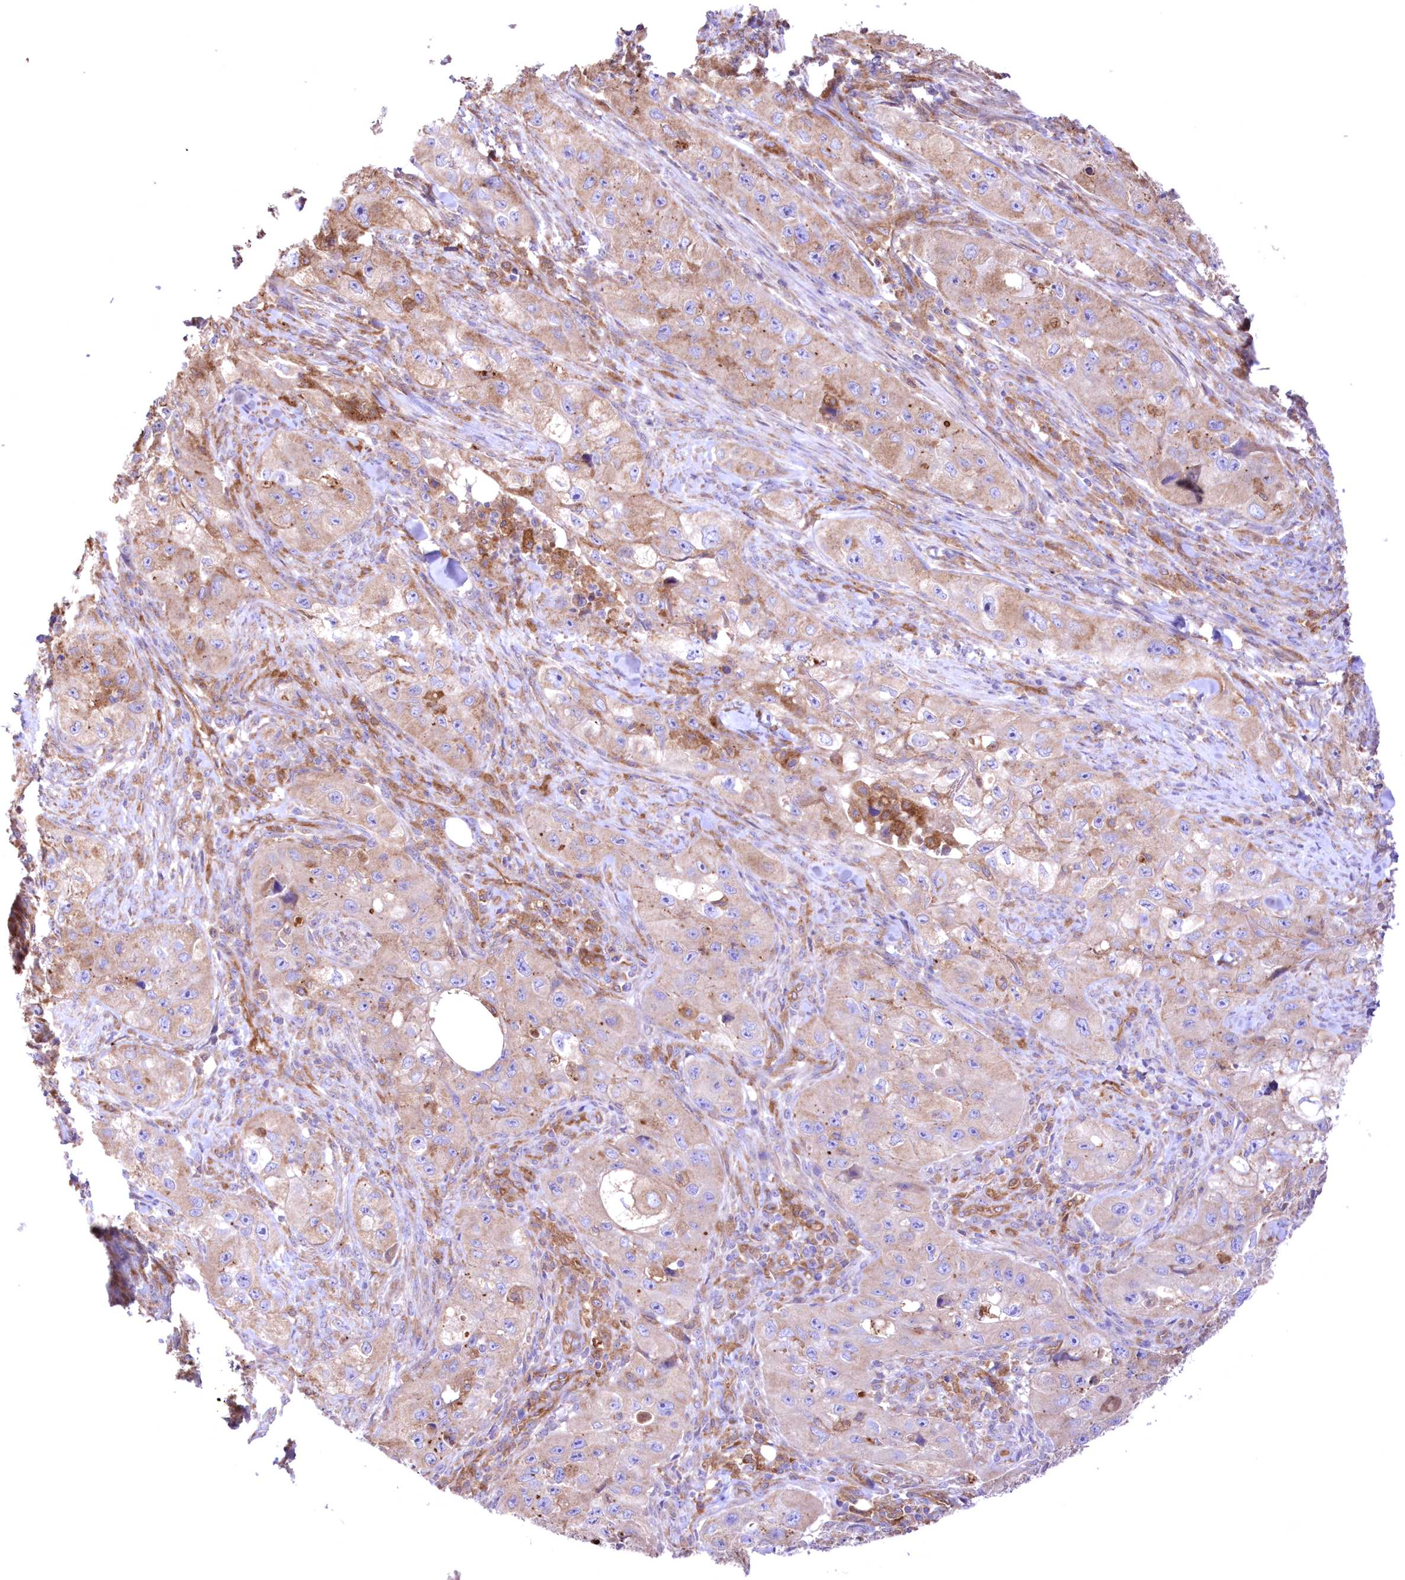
{"staining": {"intensity": "weak", "quantity": "25%-75%", "location": "cytoplasmic/membranous"}, "tissue": "skin cancer", "cell_type": "Tumor cells", "image_type": "cancer", "snomed": [{"axis": "morphology", "description": "Squamous cell carcinoma, NOS"}, {"axis": "topography", "description": "Skin"}, {"axis": "topography", "description": "Subcutis"}], "caption": "Protein analysis of squamous cell carcinoma (skin) tissue displays weak cytoplasmic/membranous staining in approximately 25%-75% of tumor cells.", "gene": "FCHO2", "patient": {"sex": "male", "age": 73}}